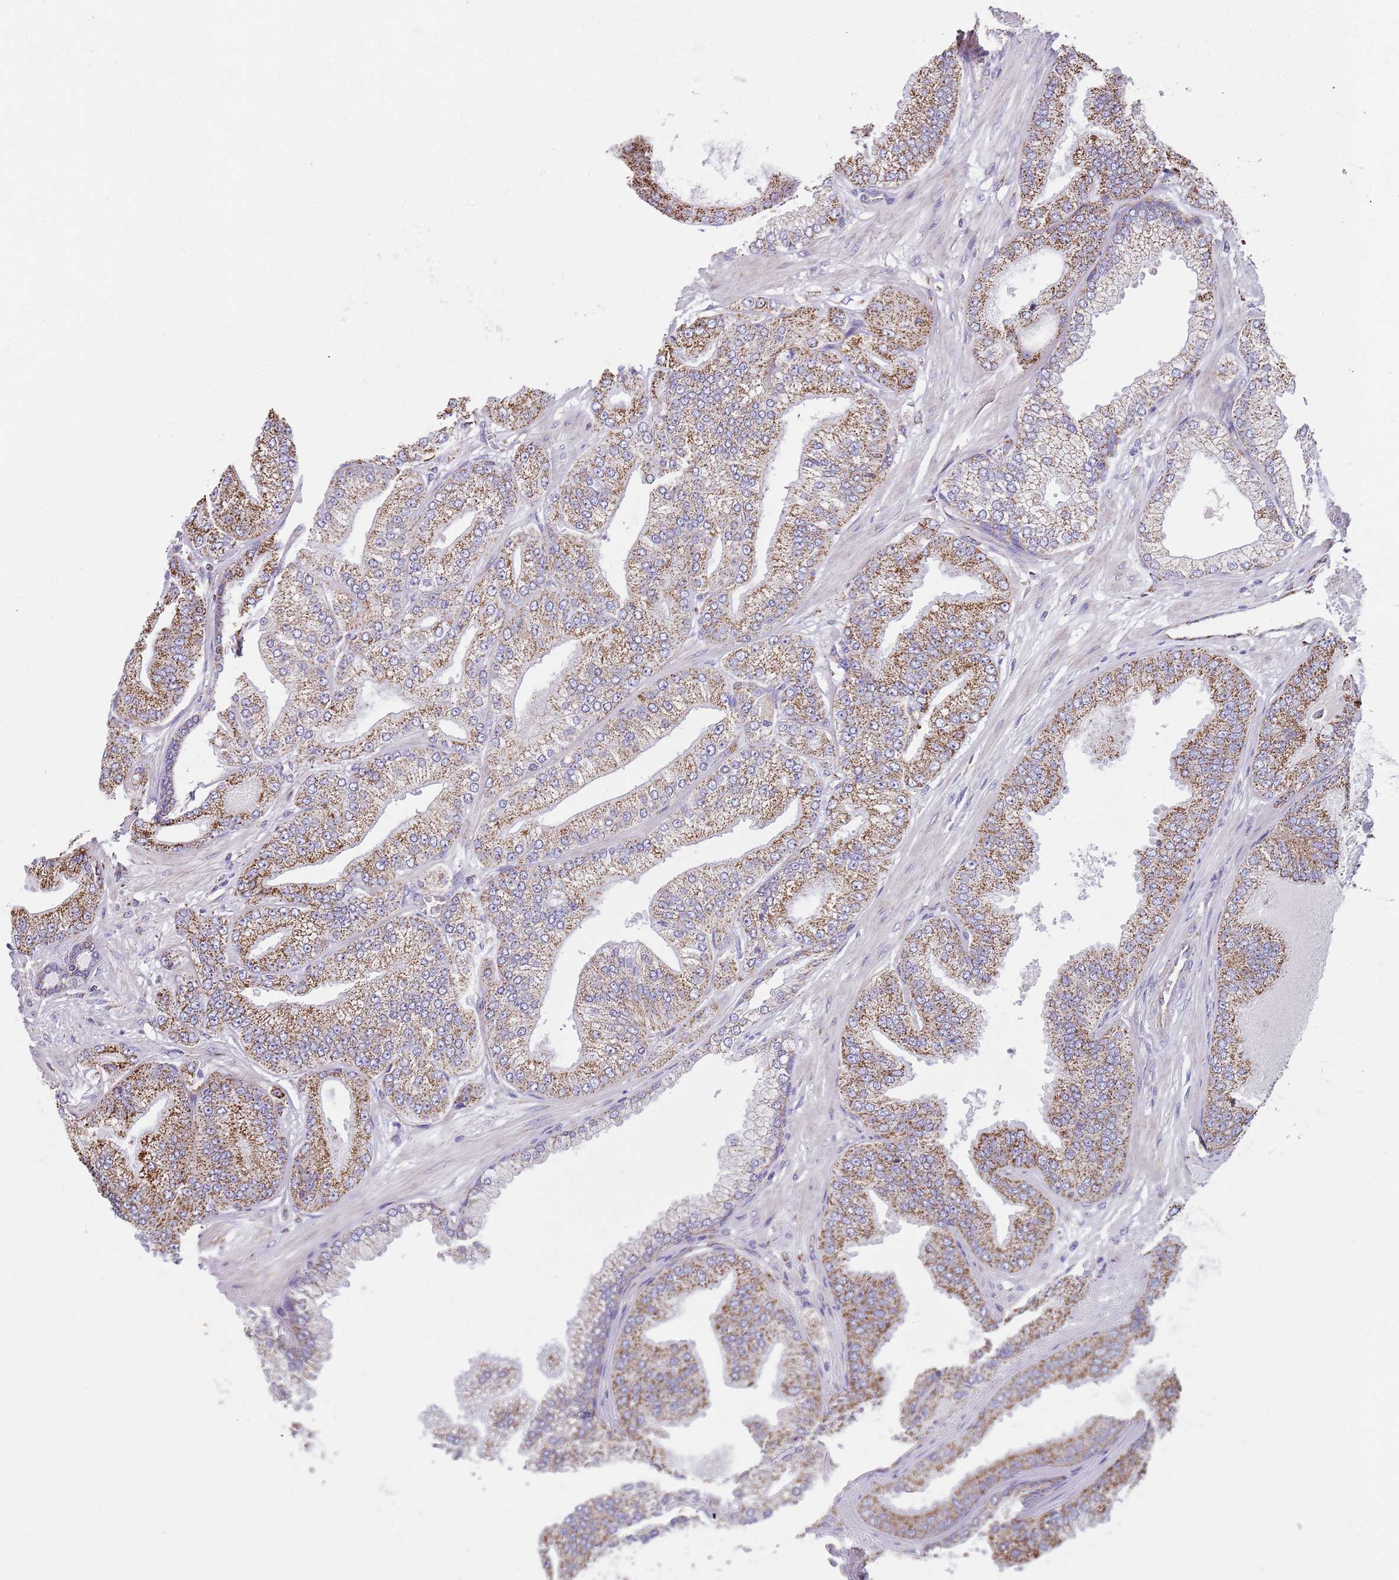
{"staining": {"intensity": "moderate", "quantity": ">75%", "location": "cytoplasmic/membranous"}, "tissue": "prostate cancer", "cell_type": "Tumor cells", "image_type": "cancer", "snomed": [{"axis": "morphology", "description": "Adenocarcinoma, Low grade"}, {"axis": "topography", "description": "Prostate"}], "caption": "Protein analysis of adenocarcinoma (low-grade) (prostate) tissue demonstrates moderate cytoplasmic/membranous positivity in about >75% of tumor cells.", "gene": "TTLL1", "patient": {"sex": "male", "age": 55}}